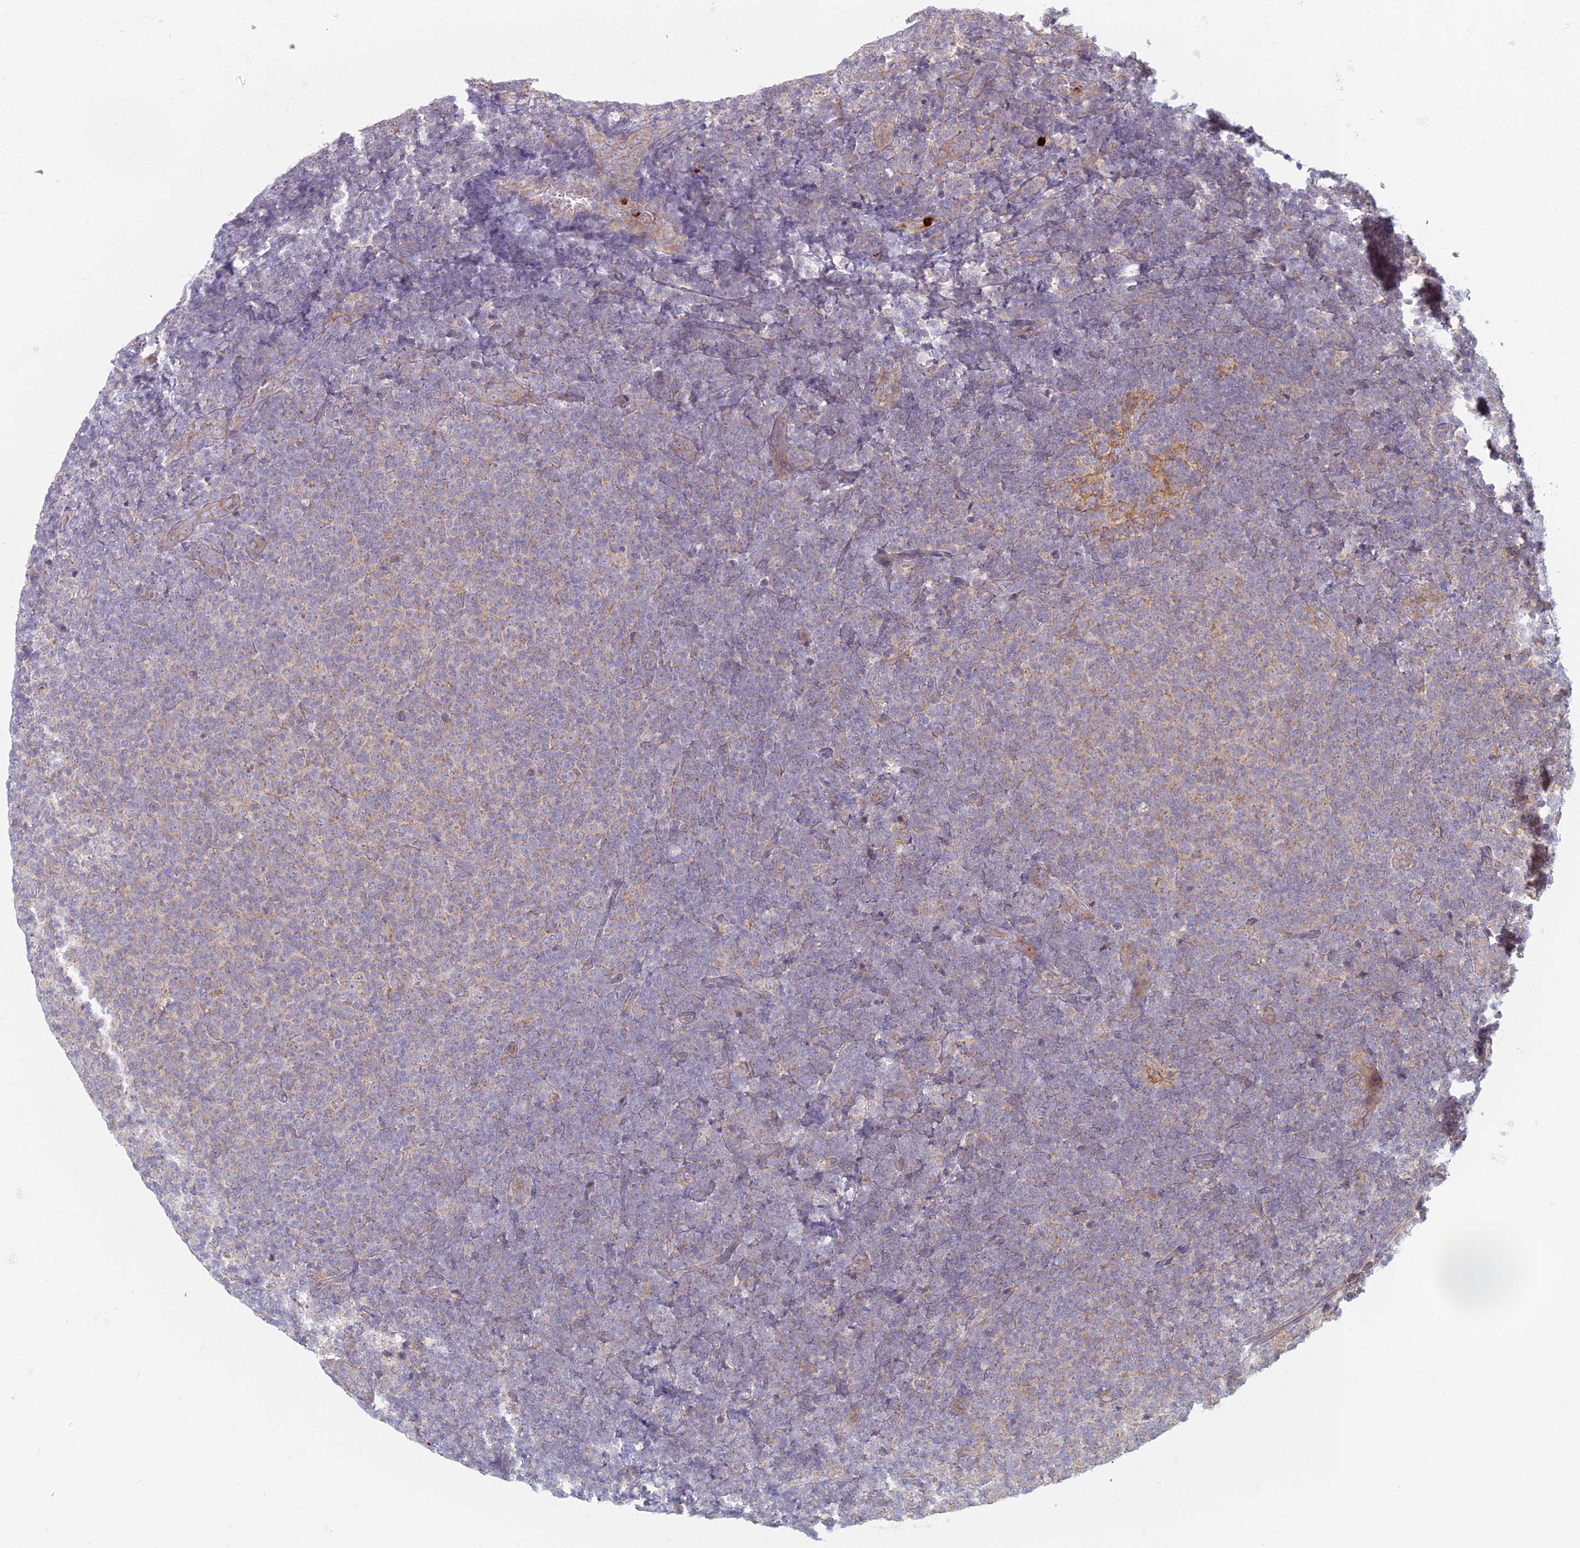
{"staining": {"intensity": "weak", "quantity": "<25%", "location": "cytoplasmic/membranous"}, "tissue": "lymphoma", "cell_type": "Tumor cells", "image_type": "cancer", "snomed": [{"axis": "morphology", "description": "Malignant lymphoma, non-Hodgkin's type, Low grade"}, {"axis": "topography", "description": "Lymph node"}], "caption": "The histopathology image demonstrates no staining of tumor cells in malignant lymphoma, non-Hodgkin's type (low-grade).", "gene": "PROX2", "patient": {"sex": "male", "age": 66}}